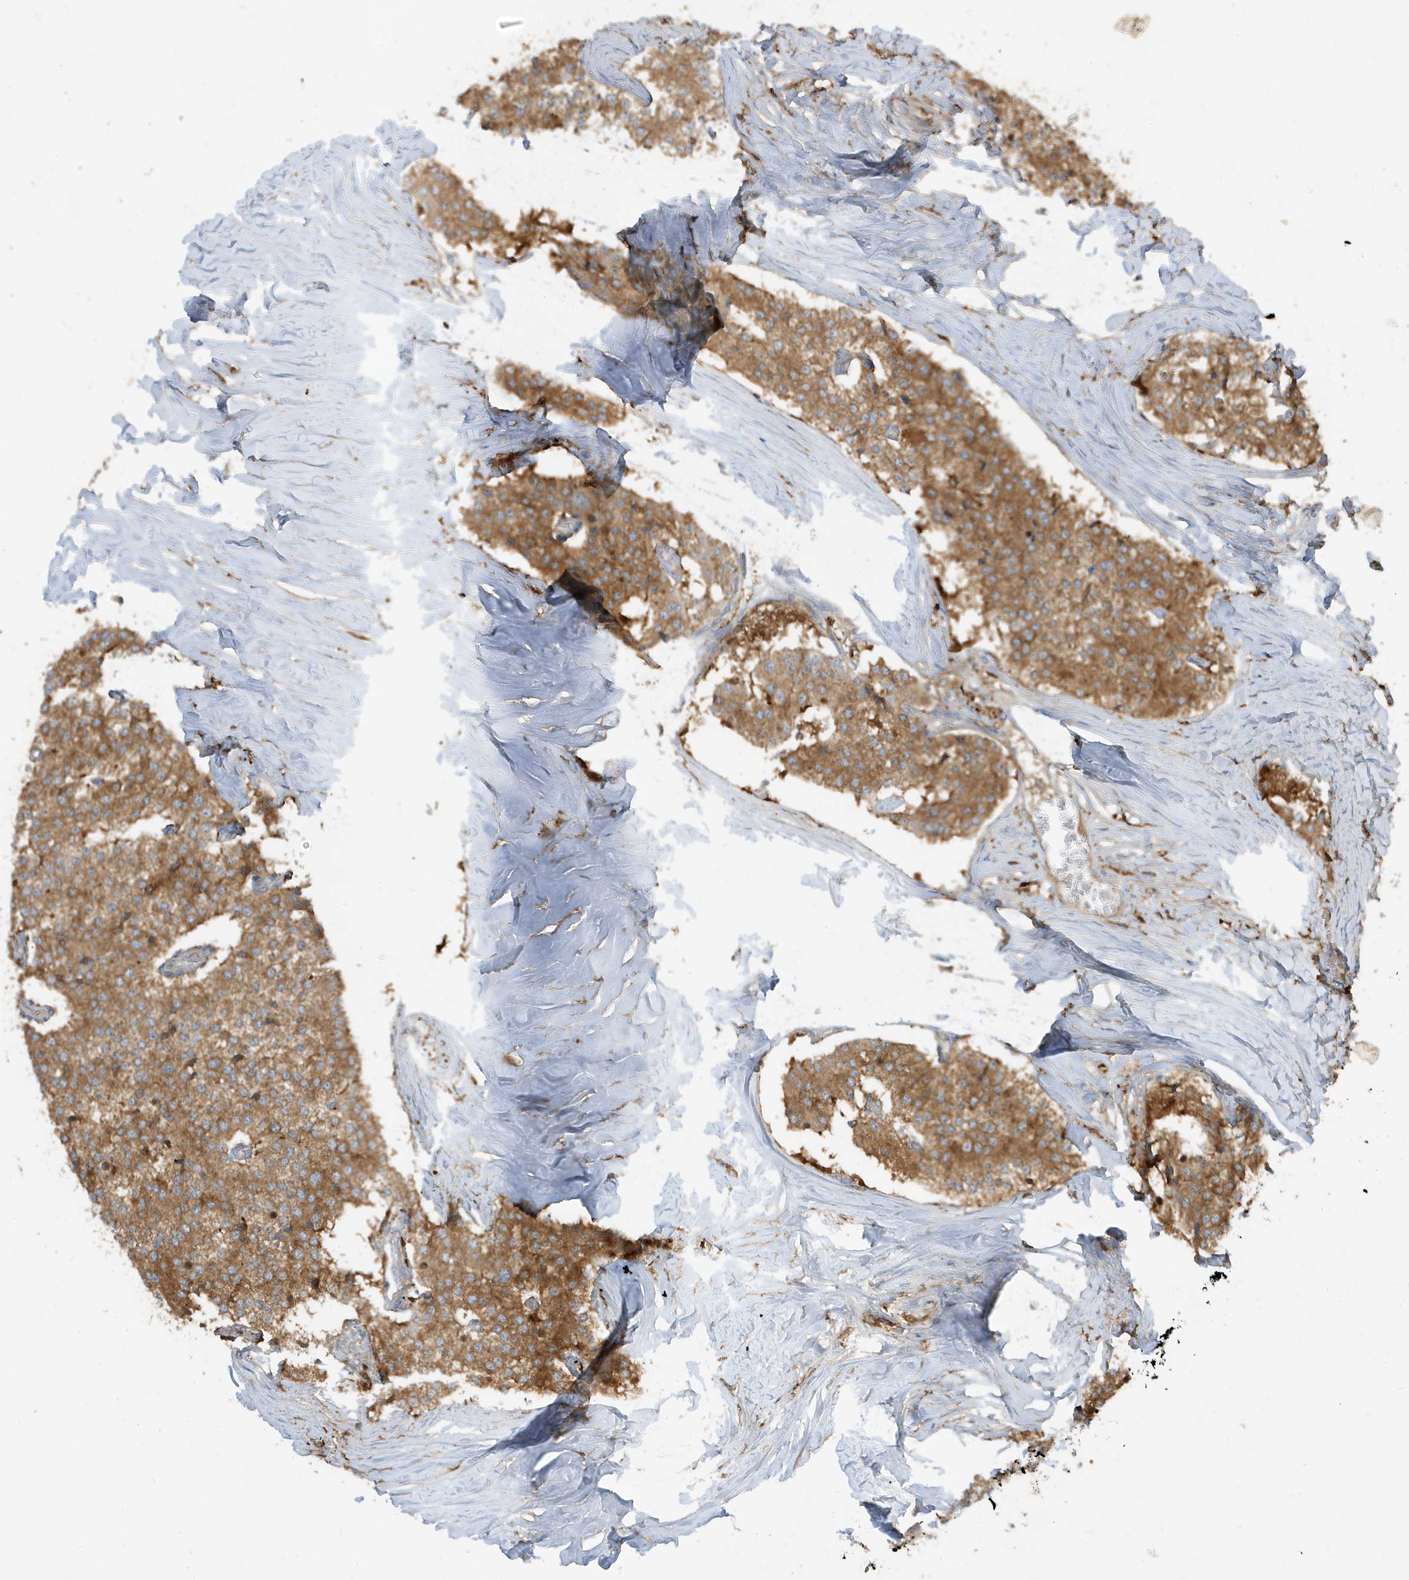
{"staining": {"intensity": "moderate", "quantity": ">75%", "location": "cytoplasmic/membranous"}, "tissue": "carcinoid", "cell_type": "Tumor cells", "image_type": "cancer", "snomed": [{"axis": "morphology", "description": "Carcinoid, malignant, NOS"}, {"axis": "topography", "description": "Colon"}], "caption": "Tumor cells exhibit medium levels of moderate cytoplasmic/membranous staining in approximately >75% of cells in malignant carcinoid.", "gene": "ABTB1", "patient": {"sex": "female", "age": 52}}